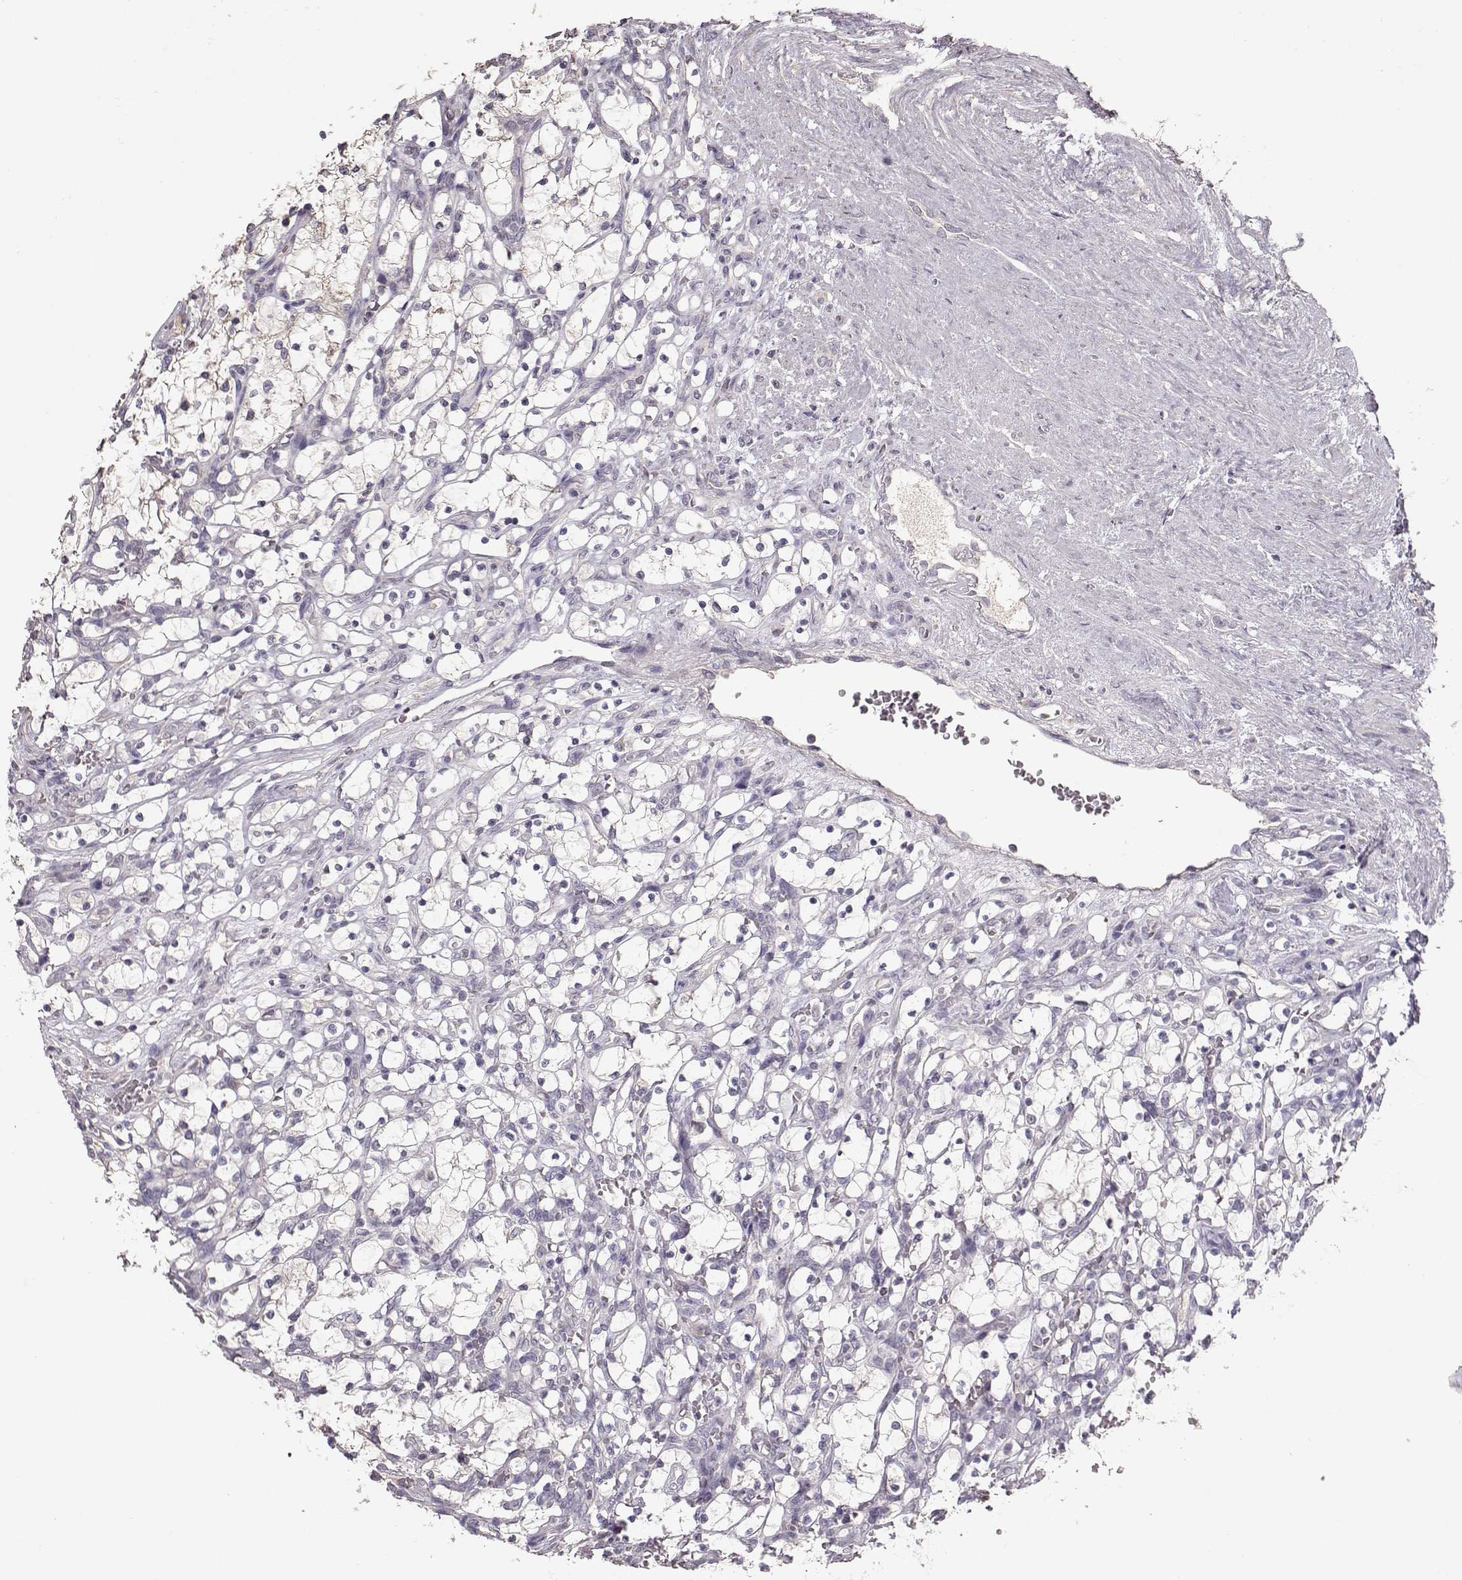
{"staining": {"intensity": "negative", "quantity": "none", "location": "none"}, "tissue": "renal cancer", "cell_type": "Tumor cells", "image_type": "cancer", "snomed": [{"axis": "morphology", "description": "Adenocarcinoma, NOS"}, {"axis": "topography", "description": "Kidney"}], "caption": "High power microscopy image of an immunohistochemistry image of adenocarcinoma (renal), revealing no significant expression in tumor cells.", "gene": "PMCH", "patient": {"sex": "female", "age": 69}}